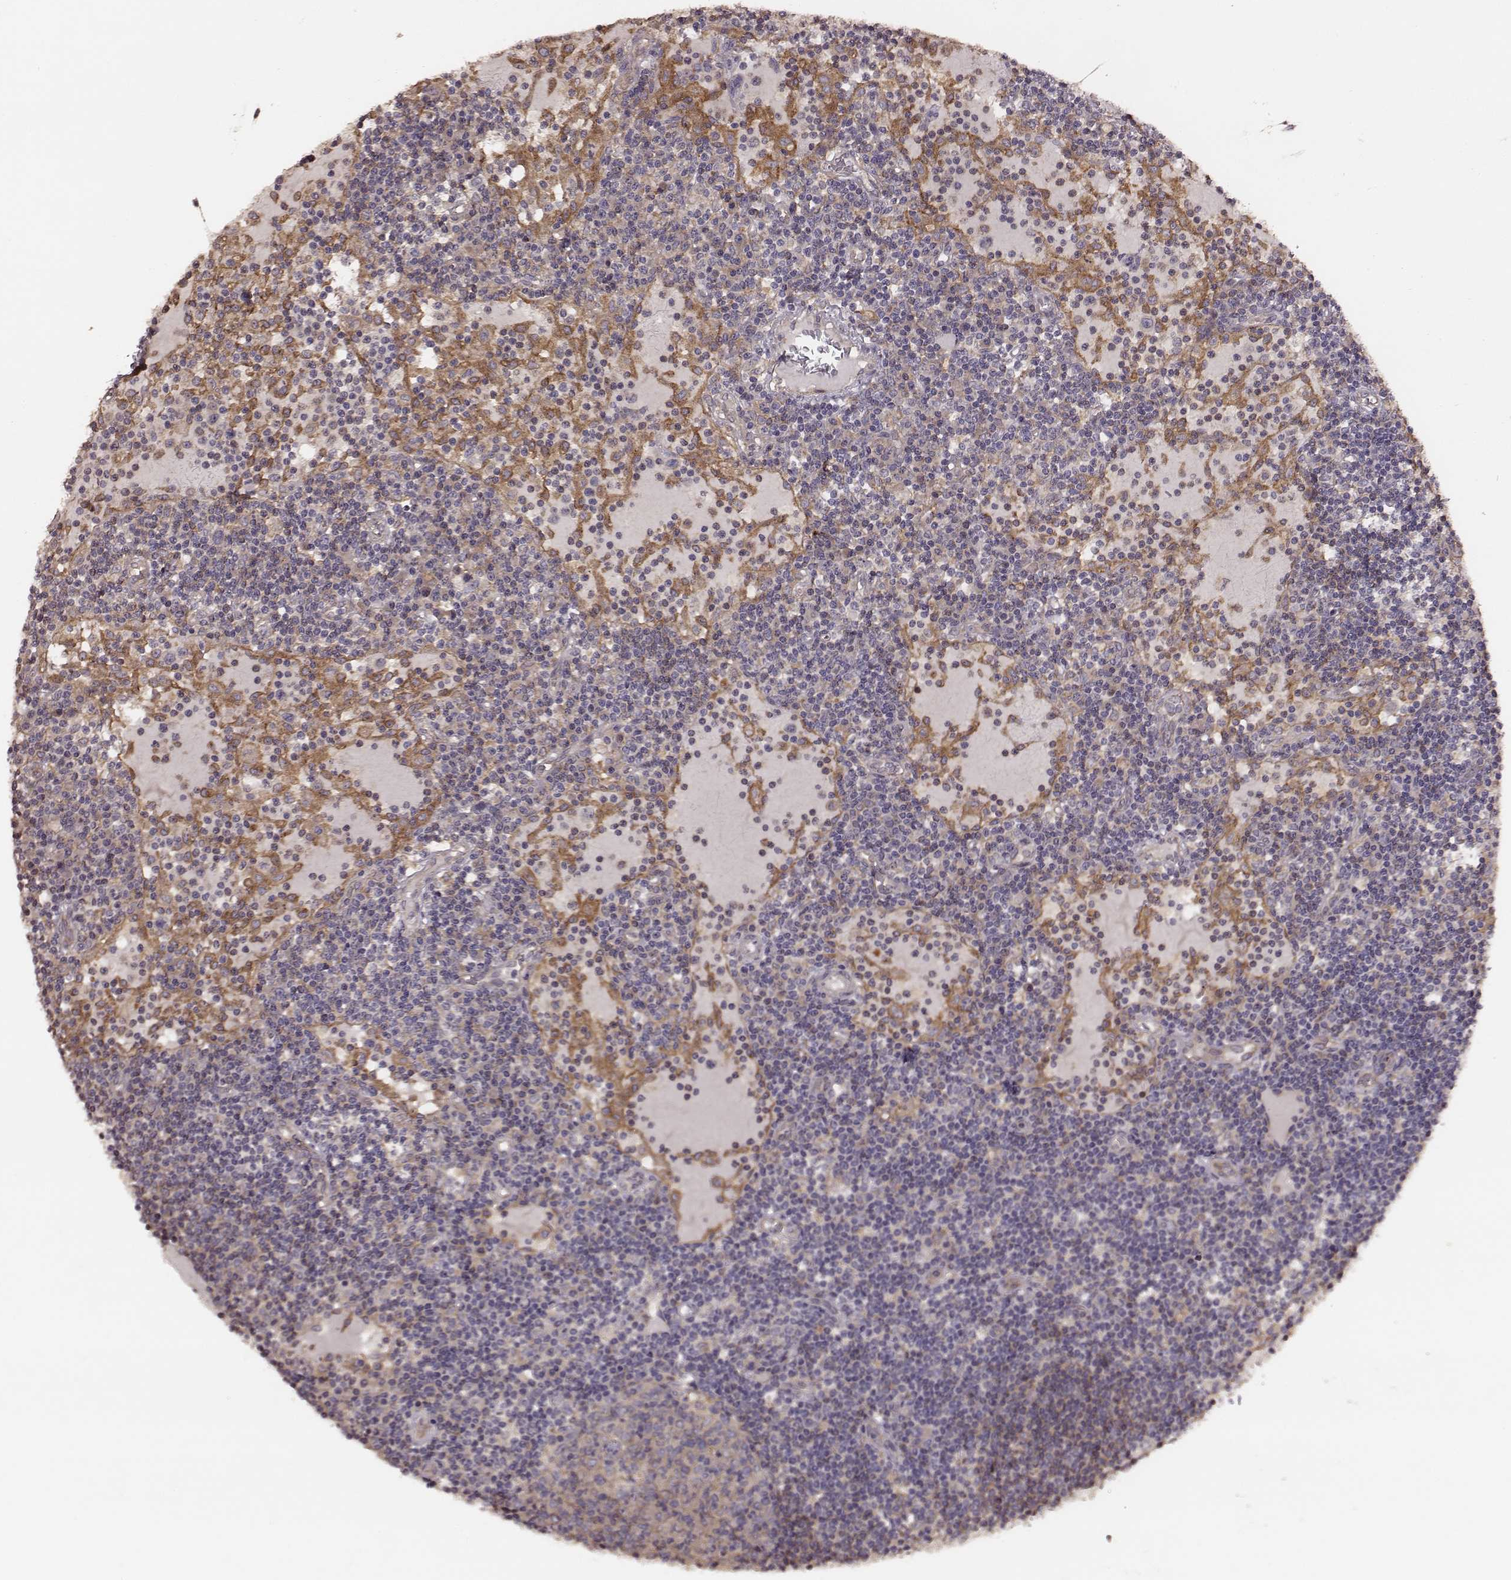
{"staining": {"intensity": "negative", "quantity": "none", "location": "none"}, "tissue": "lymph node", "cell_type": "Germinal center cells", "image_type": "normal", "snomed": [{"axis": "morphology", "description": "Normal tissue, NOS"}, {"axis": "topography", "description": "Lymph node"}], "caption": "An IHC micrograph of unremarkable lymph node is shown. There is no staining in germinal center cells of lymph node.", "gene": "VPS26A", "patient": {"sex": "female", "age": 72}}